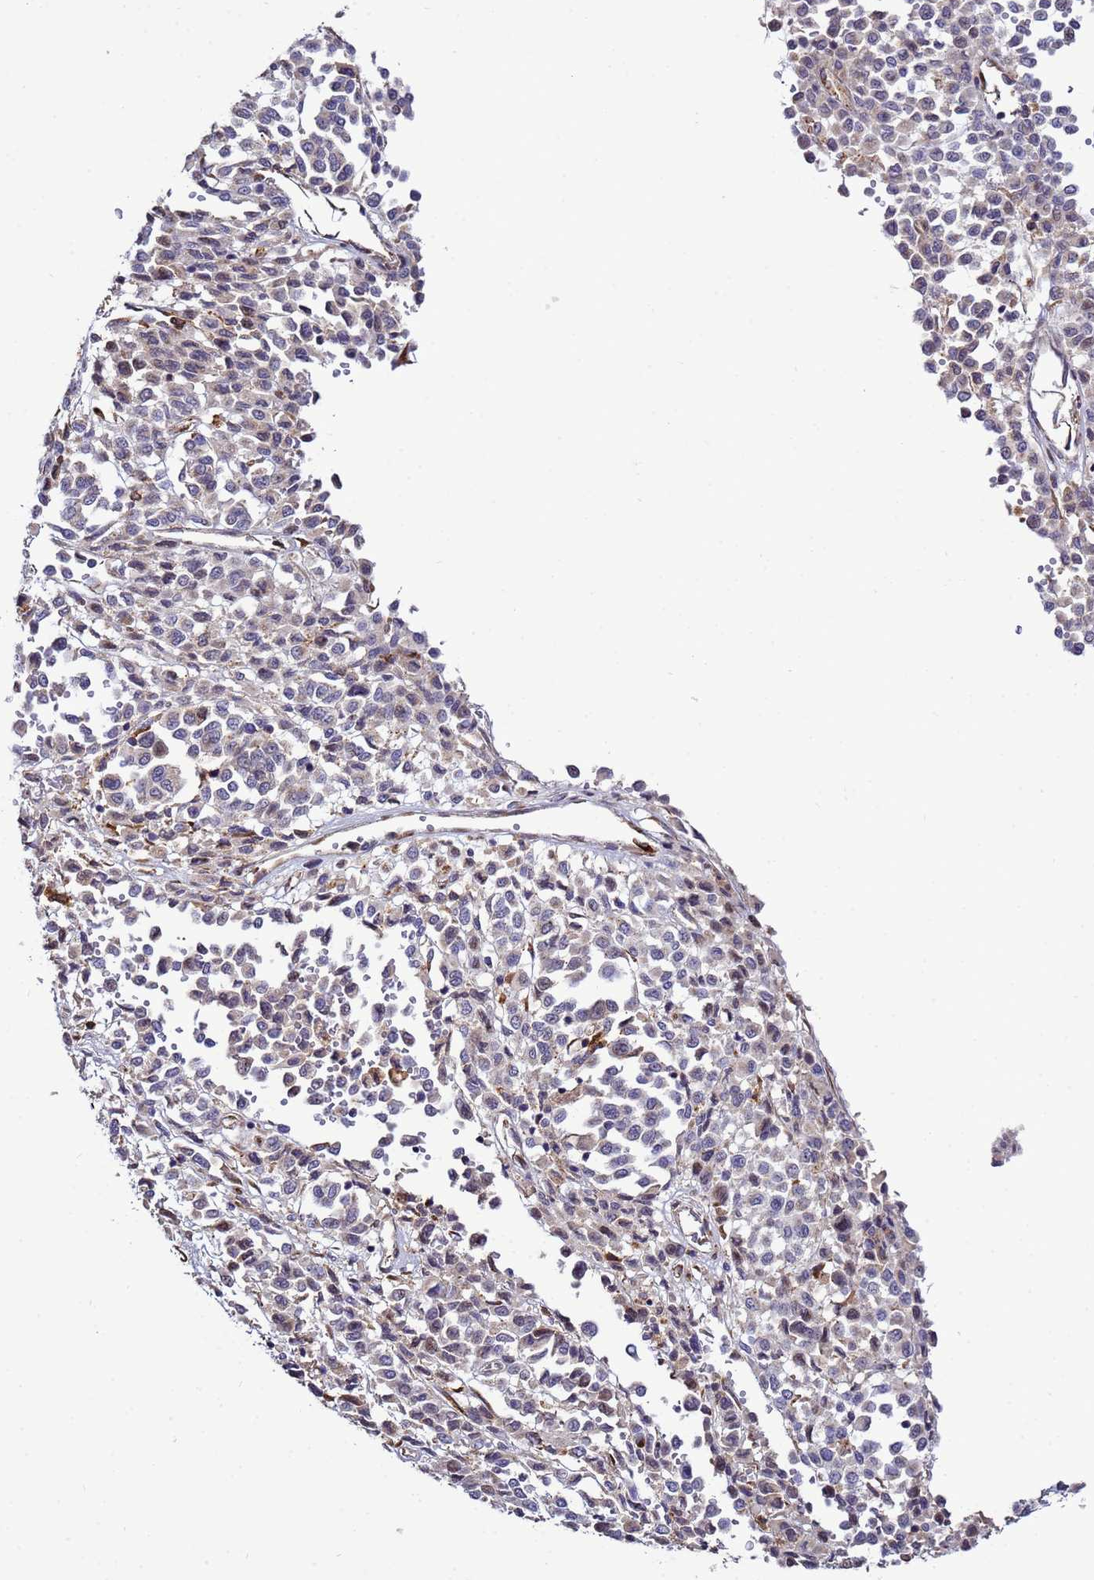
{"staining": {"intensity": "negative", "quantity": "none", "location": "none"}, "tissue": "melanoma", "cell_type": "Tumor cells", "image_type": "cancer", "snomed": [{"axis": "morphology", "description": "Malignant melanoma, Metastatic site"}, {"axis": "topography", "description": "Pancreas"}], "caption": "This is an immunohistochemistry (IHC) histopathology image of melanoma. There is no positivity in tumor cells.", "gene": "NOL8", "patient": {"sex": "female", "age": 30}}